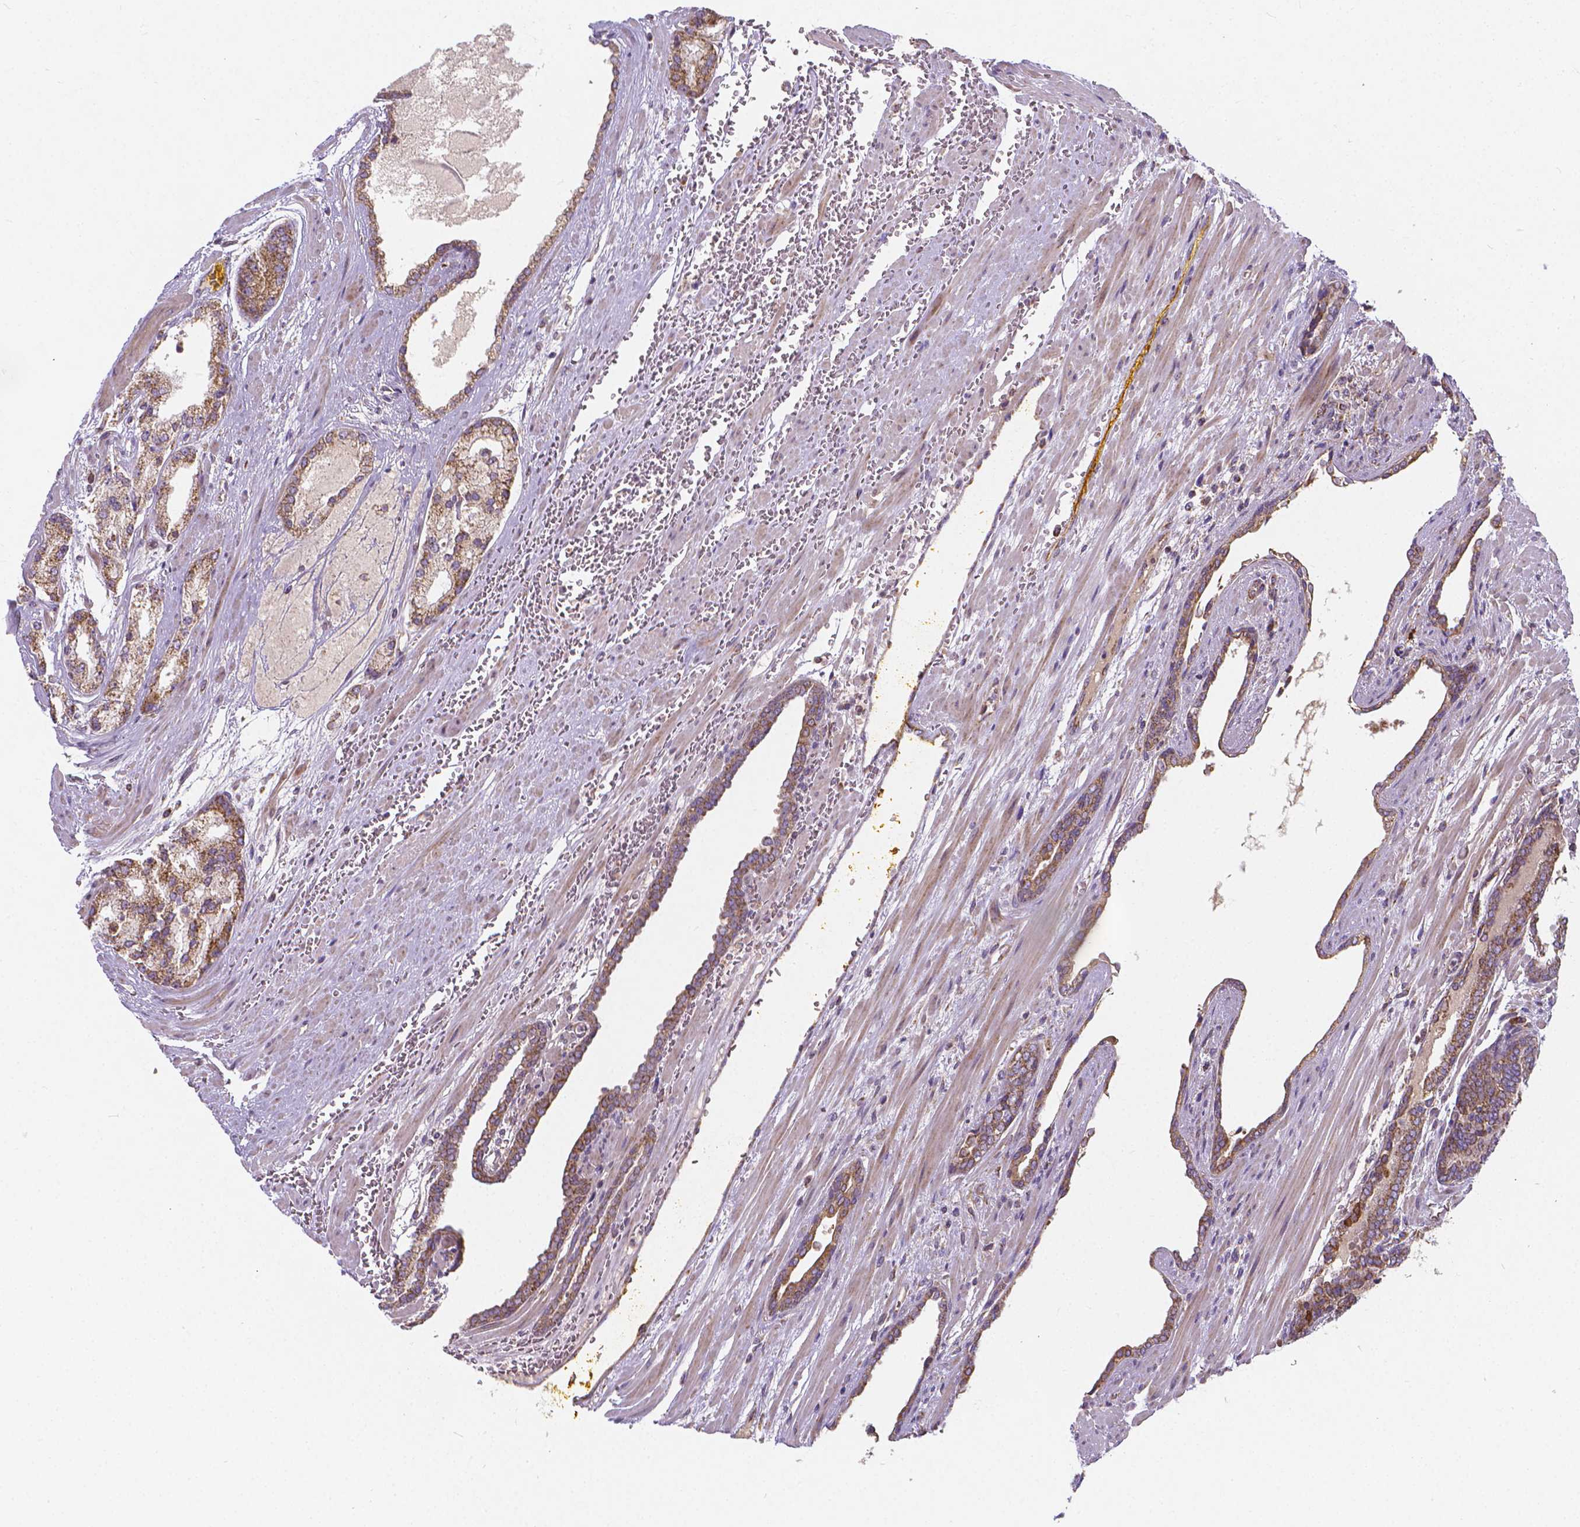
{"staining": {"intensity": "moderate", "quantity": ">75%", "location": "cytoplasmic/membranous"}, "tissue": "prostate cancer", "cell_type": "Tumor cells", "image_type": "cancer", "snomed": [{"axis": "morphology", "description": "Adenocarcinoma, High grade"}, {"axis": "topography", "description": "Prostate"}], "caption": "This image demonstrates immunohistochemistry (IHC) staining of human prostate adenocarcinoma (high-grade), with medium moderate cytoplasmic/membranous staining in about >75% of tumor cells.", "gene": "SNCAIP", "patient": {"sex": "male", "age": 64}}